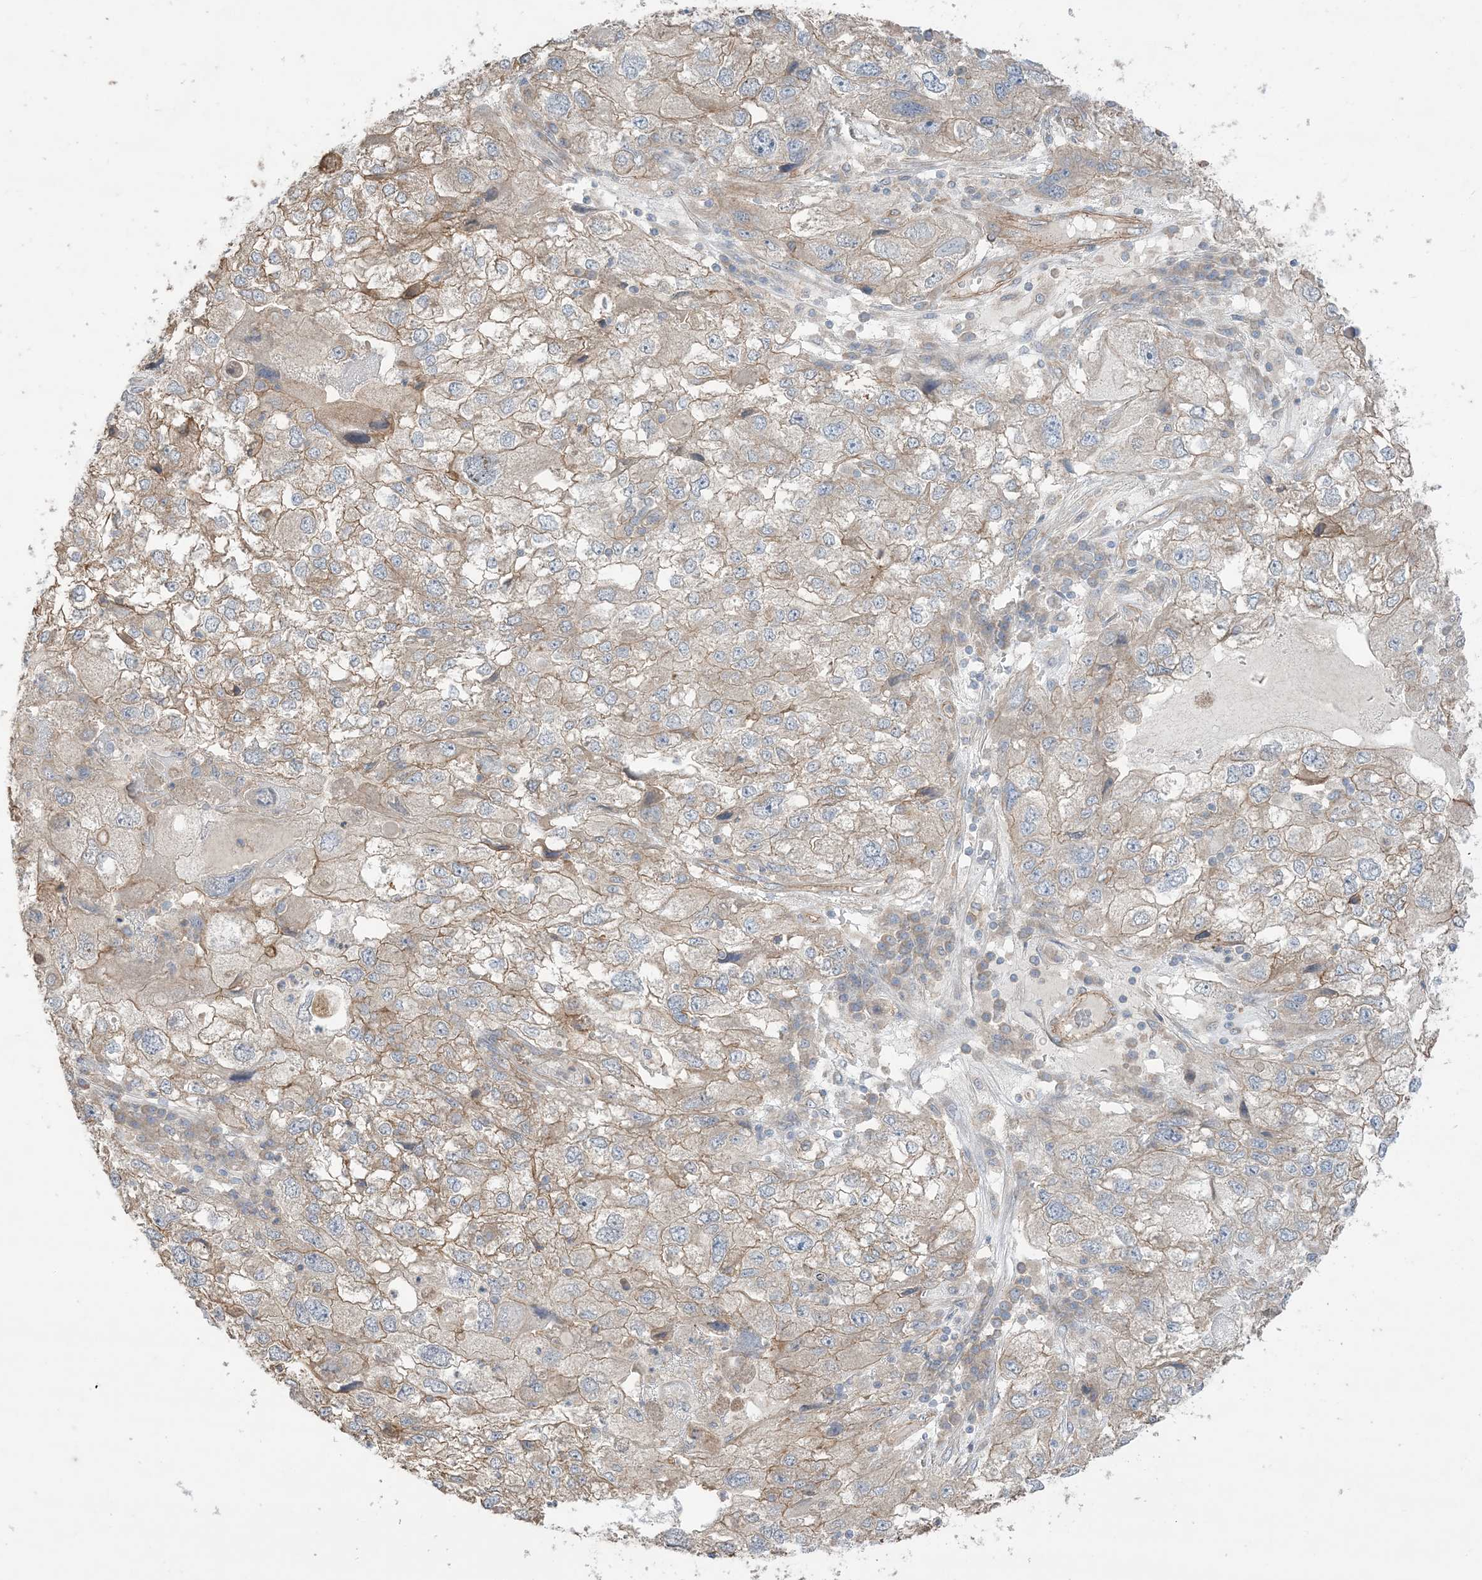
{"staining": {"intensity": "moderate", "quantity": "25%-75%", "location": "cytoplasmic/membranous"}, "tissue": "endometrial cancer", "cell_type": "Tumor cells", "image_type": "cancer", "snomed": [{"axis": "morphology", "description": "Adenocarcinoma, NOS"}, {"axis": "topography", "description": "Endometrium"}], "caption": "Protein expression by immunohistochemistry shows moderate cytoplasmic/membranous expression in approximately 25%-75% of tumor cells in adenocarcinoma (endometrial). (DAB (3,3'-diaminobenzidine) IHC, brown staining for protein, blue staining for nuclei).", "gene": "CCNY", "patient": {"sex": "female", "age": 49}}